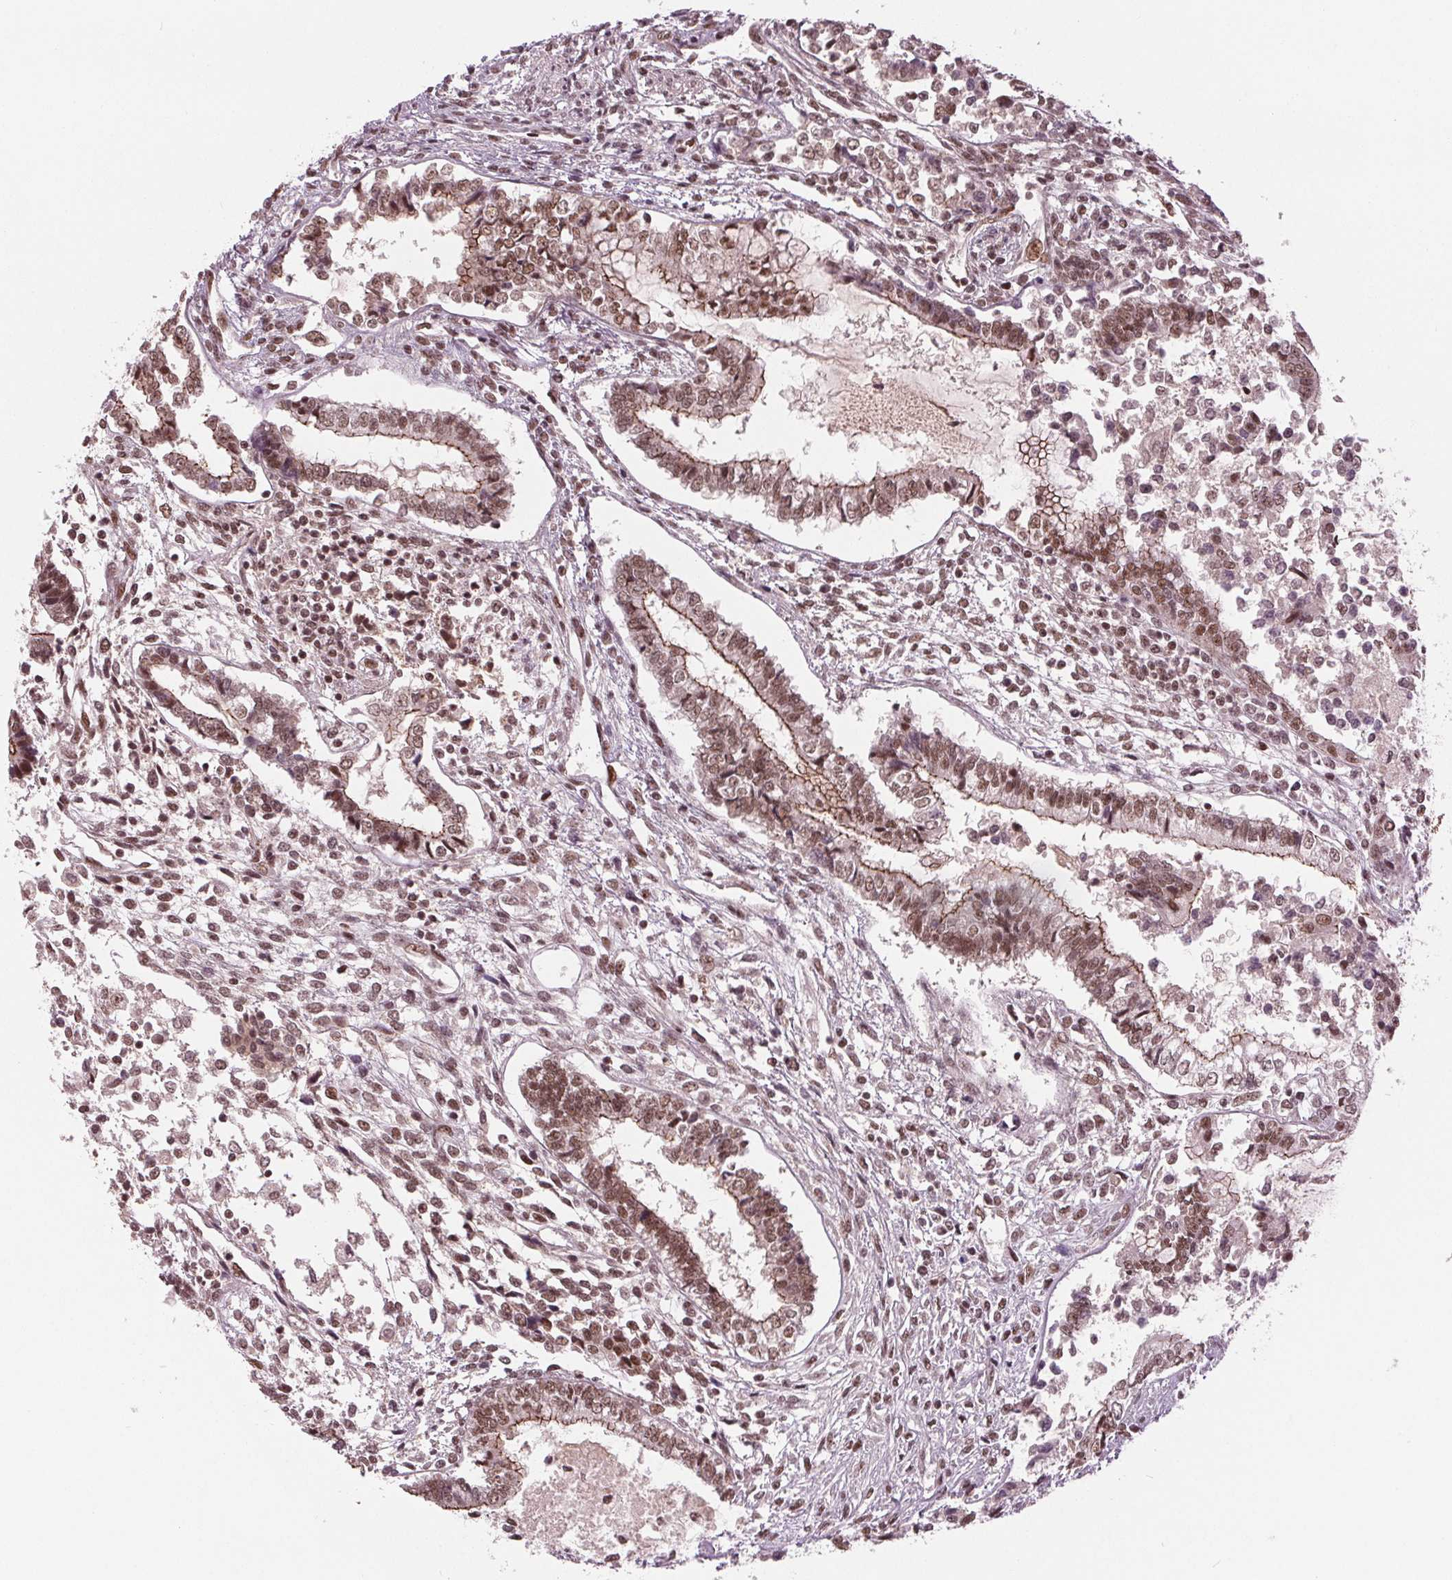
{"staining": {"intensity": "moderate", "quantity": ">75%", "location": "cytoplasmic/membranous,nuclear"}, "tissue": "testis cancer", "cell_type": "Tumor cells", "image_type": "cancer", "snomed": [{"axis": "morphology", "description": "Carcinoma, Embryonal, NOS"}, {"axis": "topography", "description": "Testis"}], "caption": "The photomicrograph demonstrates a brown stain indicating the presence of a protein in the cytoplasmic/membranous and nuclear of tumor cells in embryonal carcinoma (testis).", "gene": "LSM2", "patient": {"sex": "male", "age": 37}}